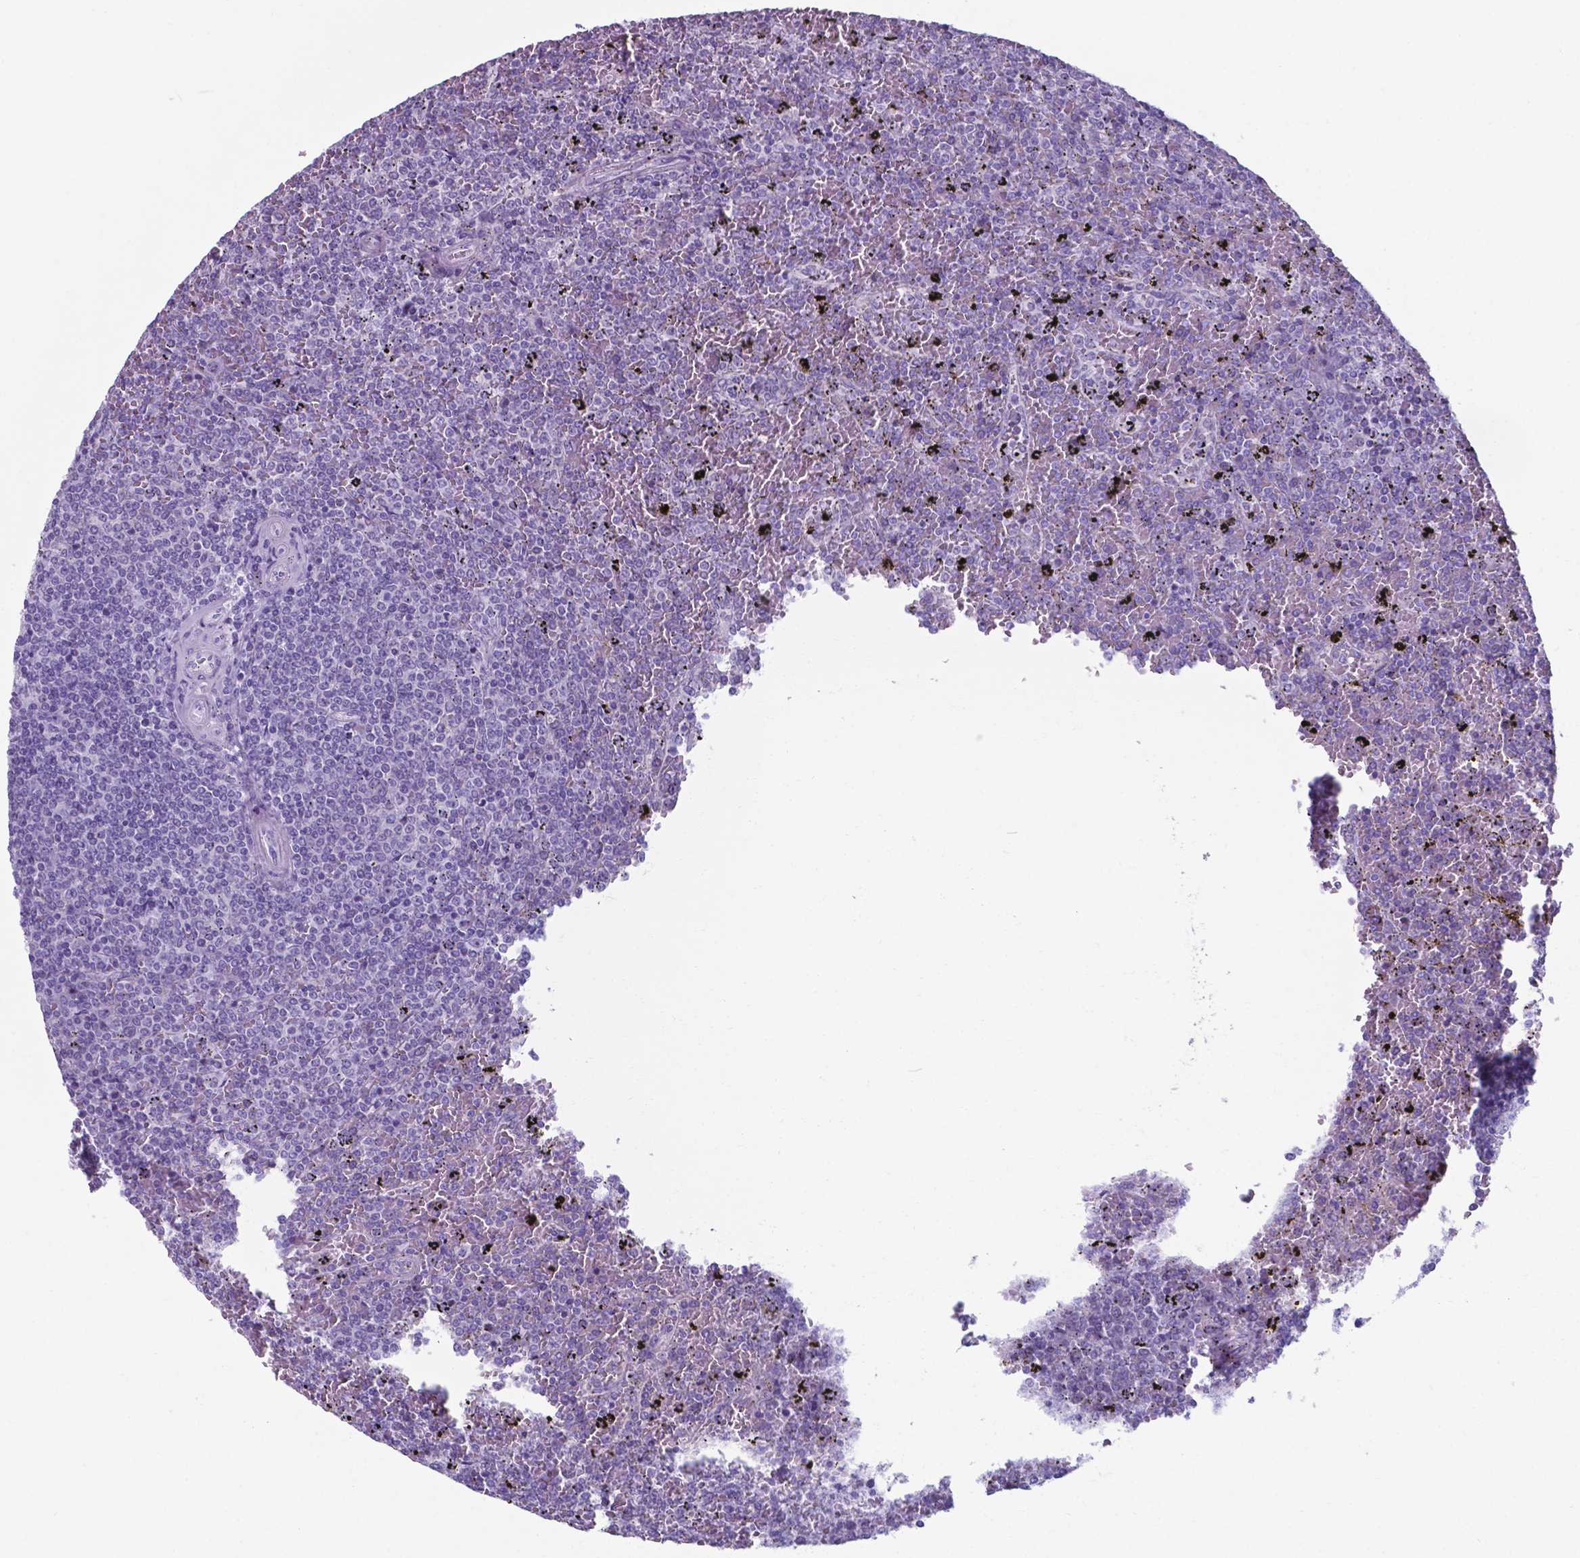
{"staining": {"intensity": "negative", "quantity": "none", "location": "none"}, "tissue": "lymphoma", "cell_type": "Tumor cells", "image_type": "cancer", "snomed": [{"axis": "morphology", "description": "Malignant lymphoma, non-Hodgkin's type, Low grade"}, {"axis": "topography", "description": "Spleen"}], "caption": "DAB immunohistochemical staining of human malignant lymphoma, non-Hodgkin's type (low-grade) exhibits no significant expression in tumor cells.", "gene": "AP5B1", "patient": {"sex": "female", "age": 77}}